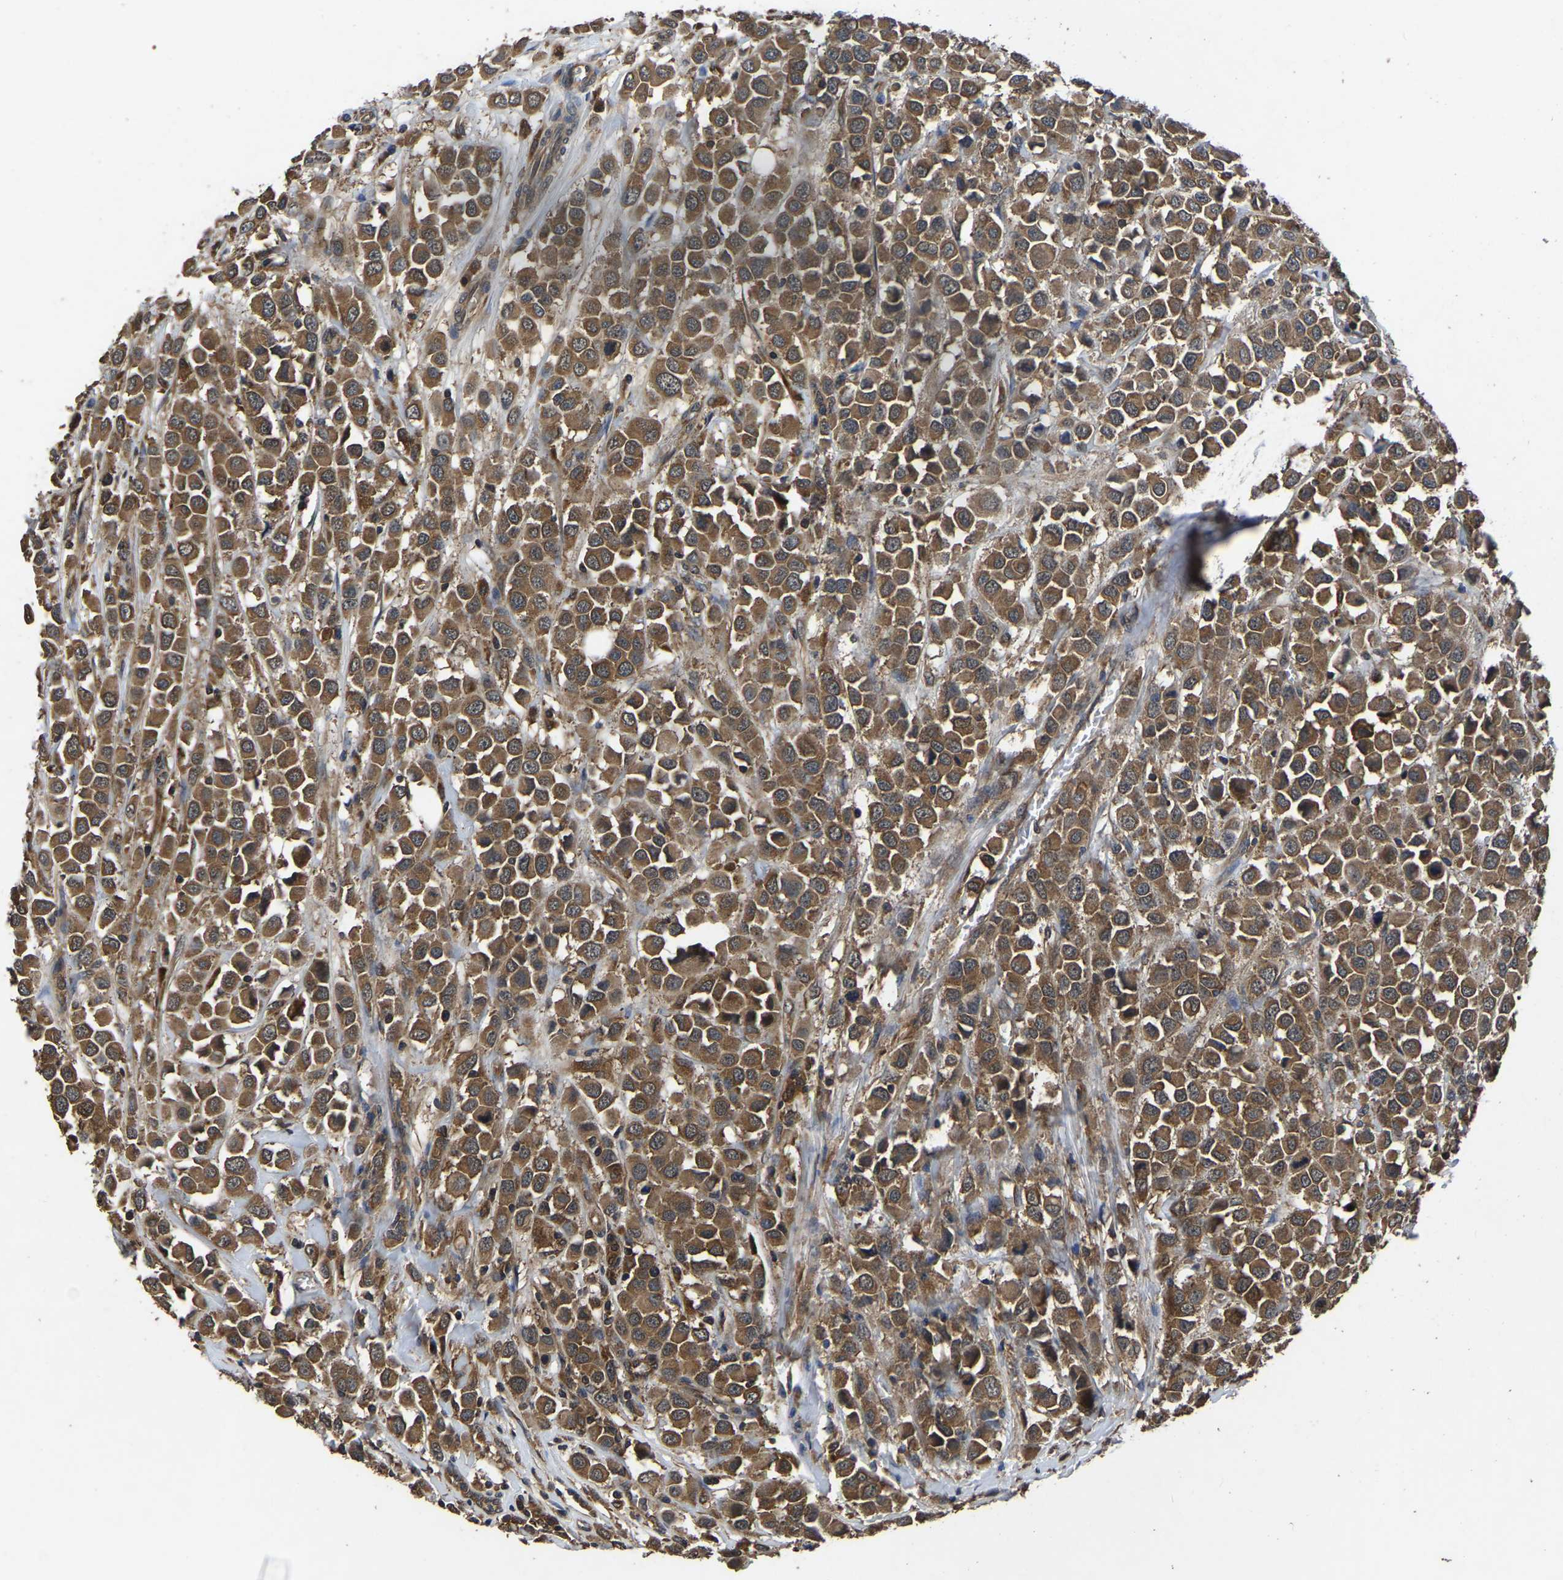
{"staining": {"intensity": "moderate", "quantity": ">75%", "location": "cytoplasmic/membranous"}, "tissue": "breast cancer", "cell_type": "Tumor cells", "image_type": "cancer", "snomed": [{"axis": "morphology", "description": "Duct carcinoma"}, {"axis": "topography", "description": "Breast"}], "caption": "Moderate cytoplasmic/membranous staining is present in approximately >75% of tumor cells in breast cancer (infiltrating ductal carcinoma).", "gene": "CRYZL1", "patient": {"sex": "female", "age": 61}}